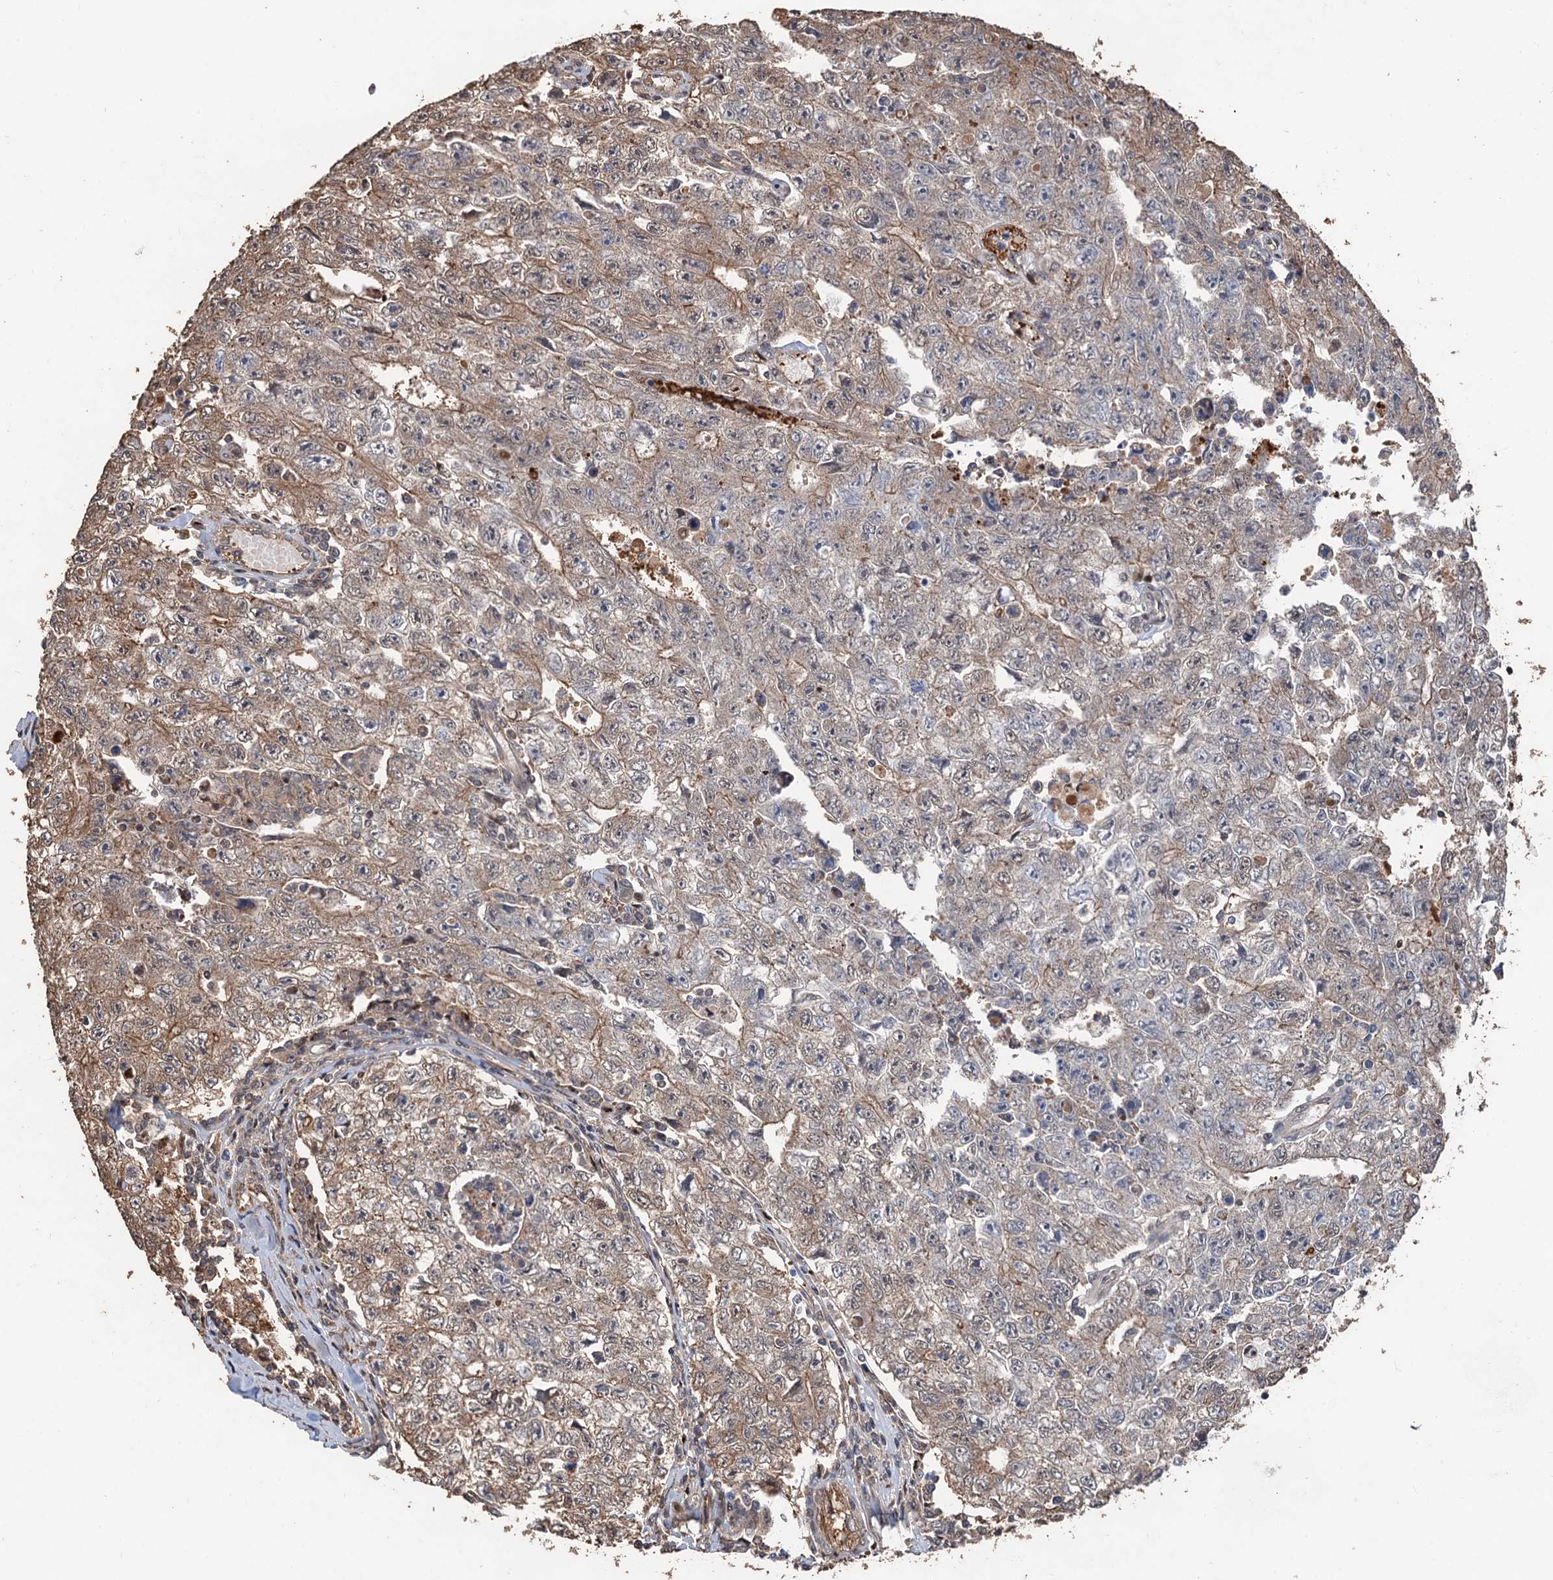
{"staining": {"intensity": "weak", "quantity": "25%-75%", "location": "cytoplasmic/membranous"}, "tissue": "testis cancer", "cell_type": "Tumor cells", "image_type": "cancer", "snomed": [{"axis": "morphology", "description": "Carcinoma, Embryonal, NOS"}, {"axis": "topography", "description": "Testis"}], "caption": "A brown stain highlights weak cytoplasmic/membranous positivity of a protein in human testis embryonal carcinoma tumor cells.", "gene": "DEXI", "patient": {"sex": "male", "age": 17}}